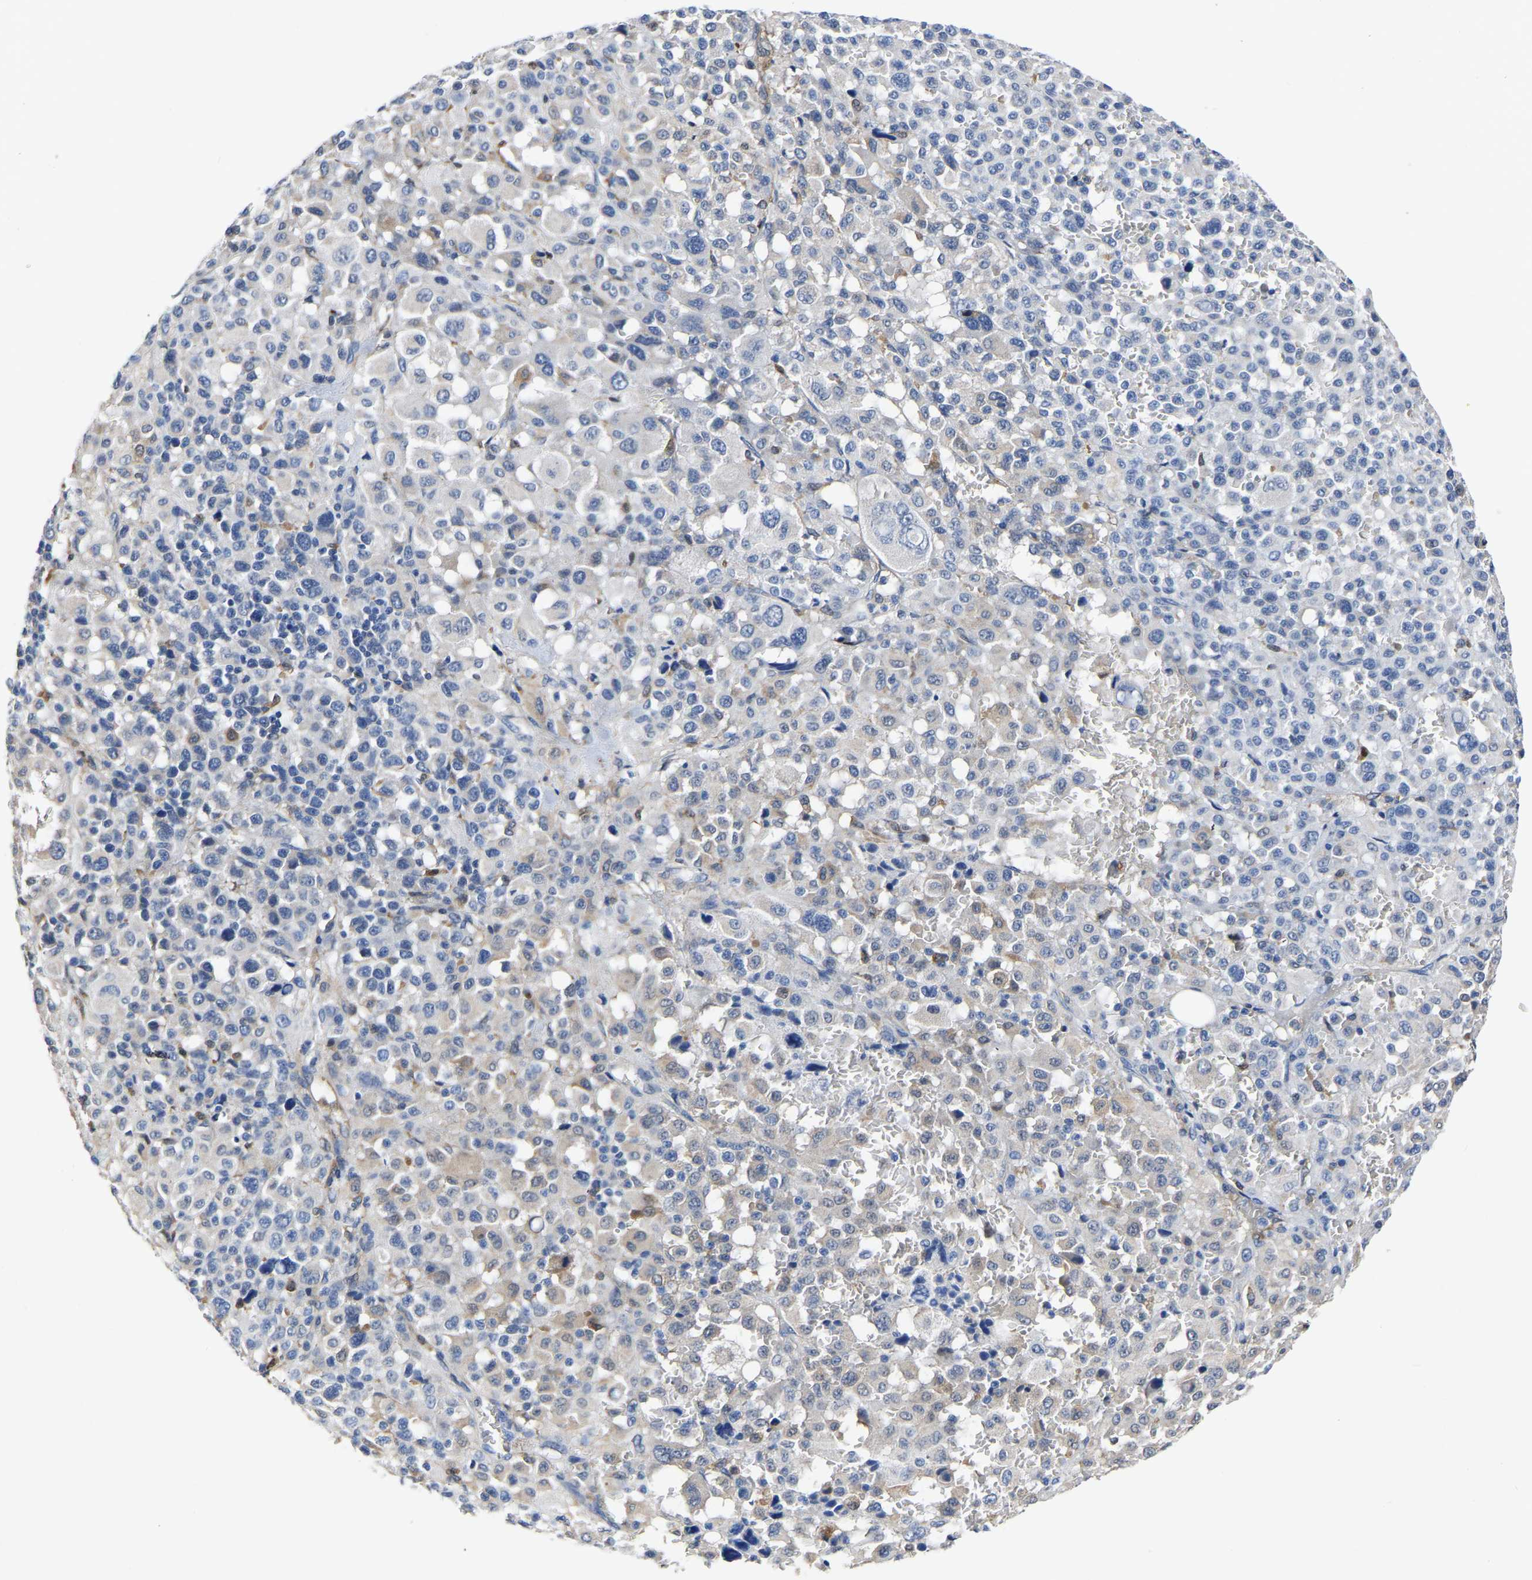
{"staining": {"intensity": "weak", "quantity": "<25%", "location": "cytoplasmic/membranous"}, "tissue": "melanoma", "cell_type": "Tumor cells", "image_type": "cancer", "snomed": [{"axis": "morphology", "description": "Malignant melanoma, Metastatic site"}, {"axis": "topography", "description": "Skin"}], "caption": "Human malignant melanoma (metastatic site) stained for a protein using immunohistochemistry shows no staining in tumor cells.", "gene": "ATG2B", "patient": {"sex": "female", "age": 74}}